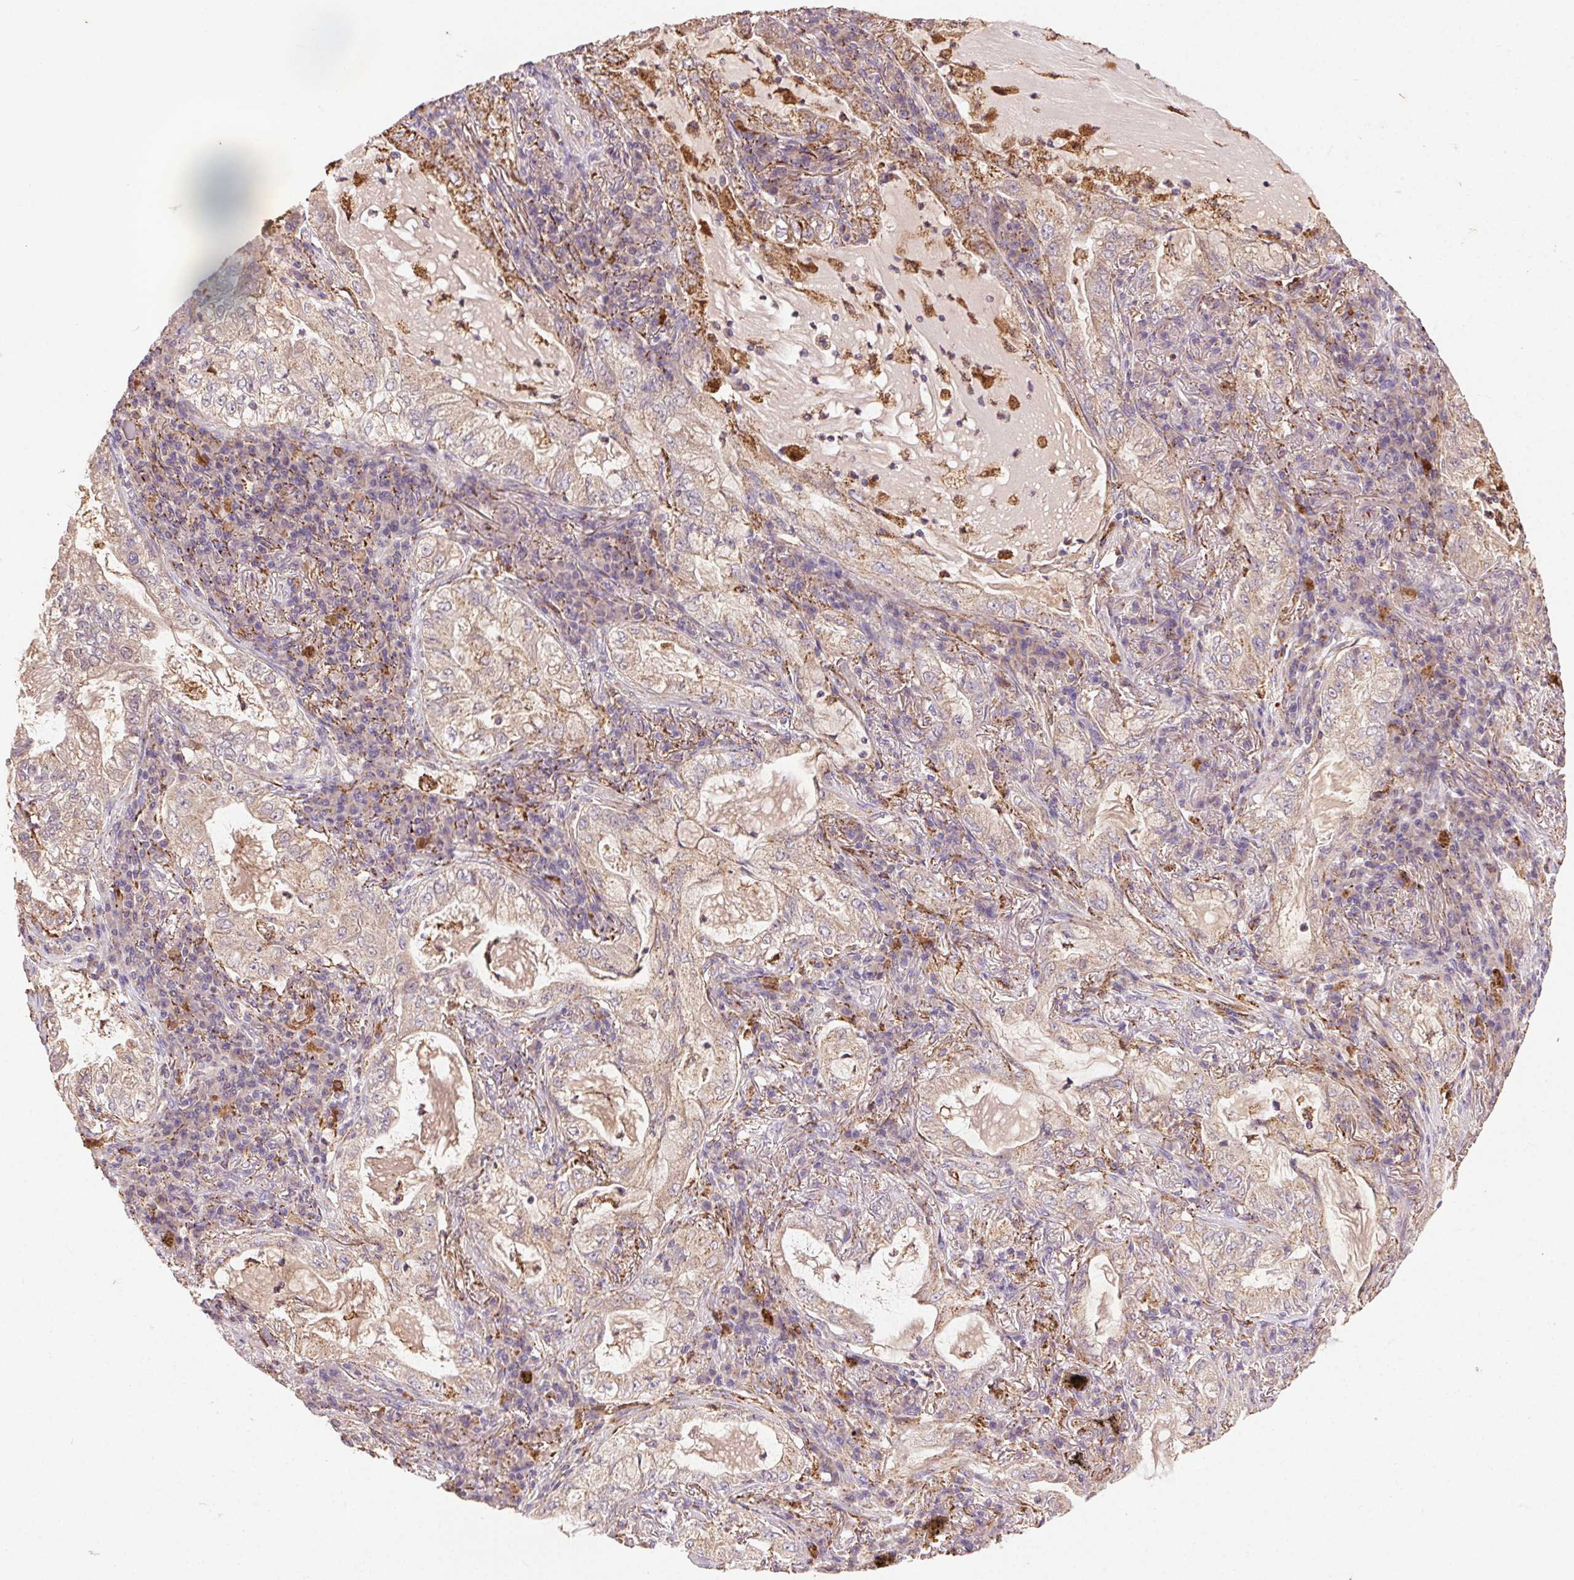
{"staining": {"intensity": "weak", "quantity": ">75%", "location": "cytoplasmic/membranous"}, "tissue": "lung cancer", "cell_type": "Tumor cells", "image_type": "cancer", "snomed": [{"axis": "morphology", "description": "Adenocarcinoma, NOS"}, {"axis": "topography", "description": "Lung"}], "caption": "Protein expression analysis of human lung cancer reveals weak cytoplasmic/membranous expression in approximately >75% of tumor cells. The staining was performed using DAB to visualize the protein expression in brown, while the nuclei were stained in blue with hematoxylin (Magnification: 20x).", "gene": "FNBP1L", "patient": {"sex": "female", "age": 73}}